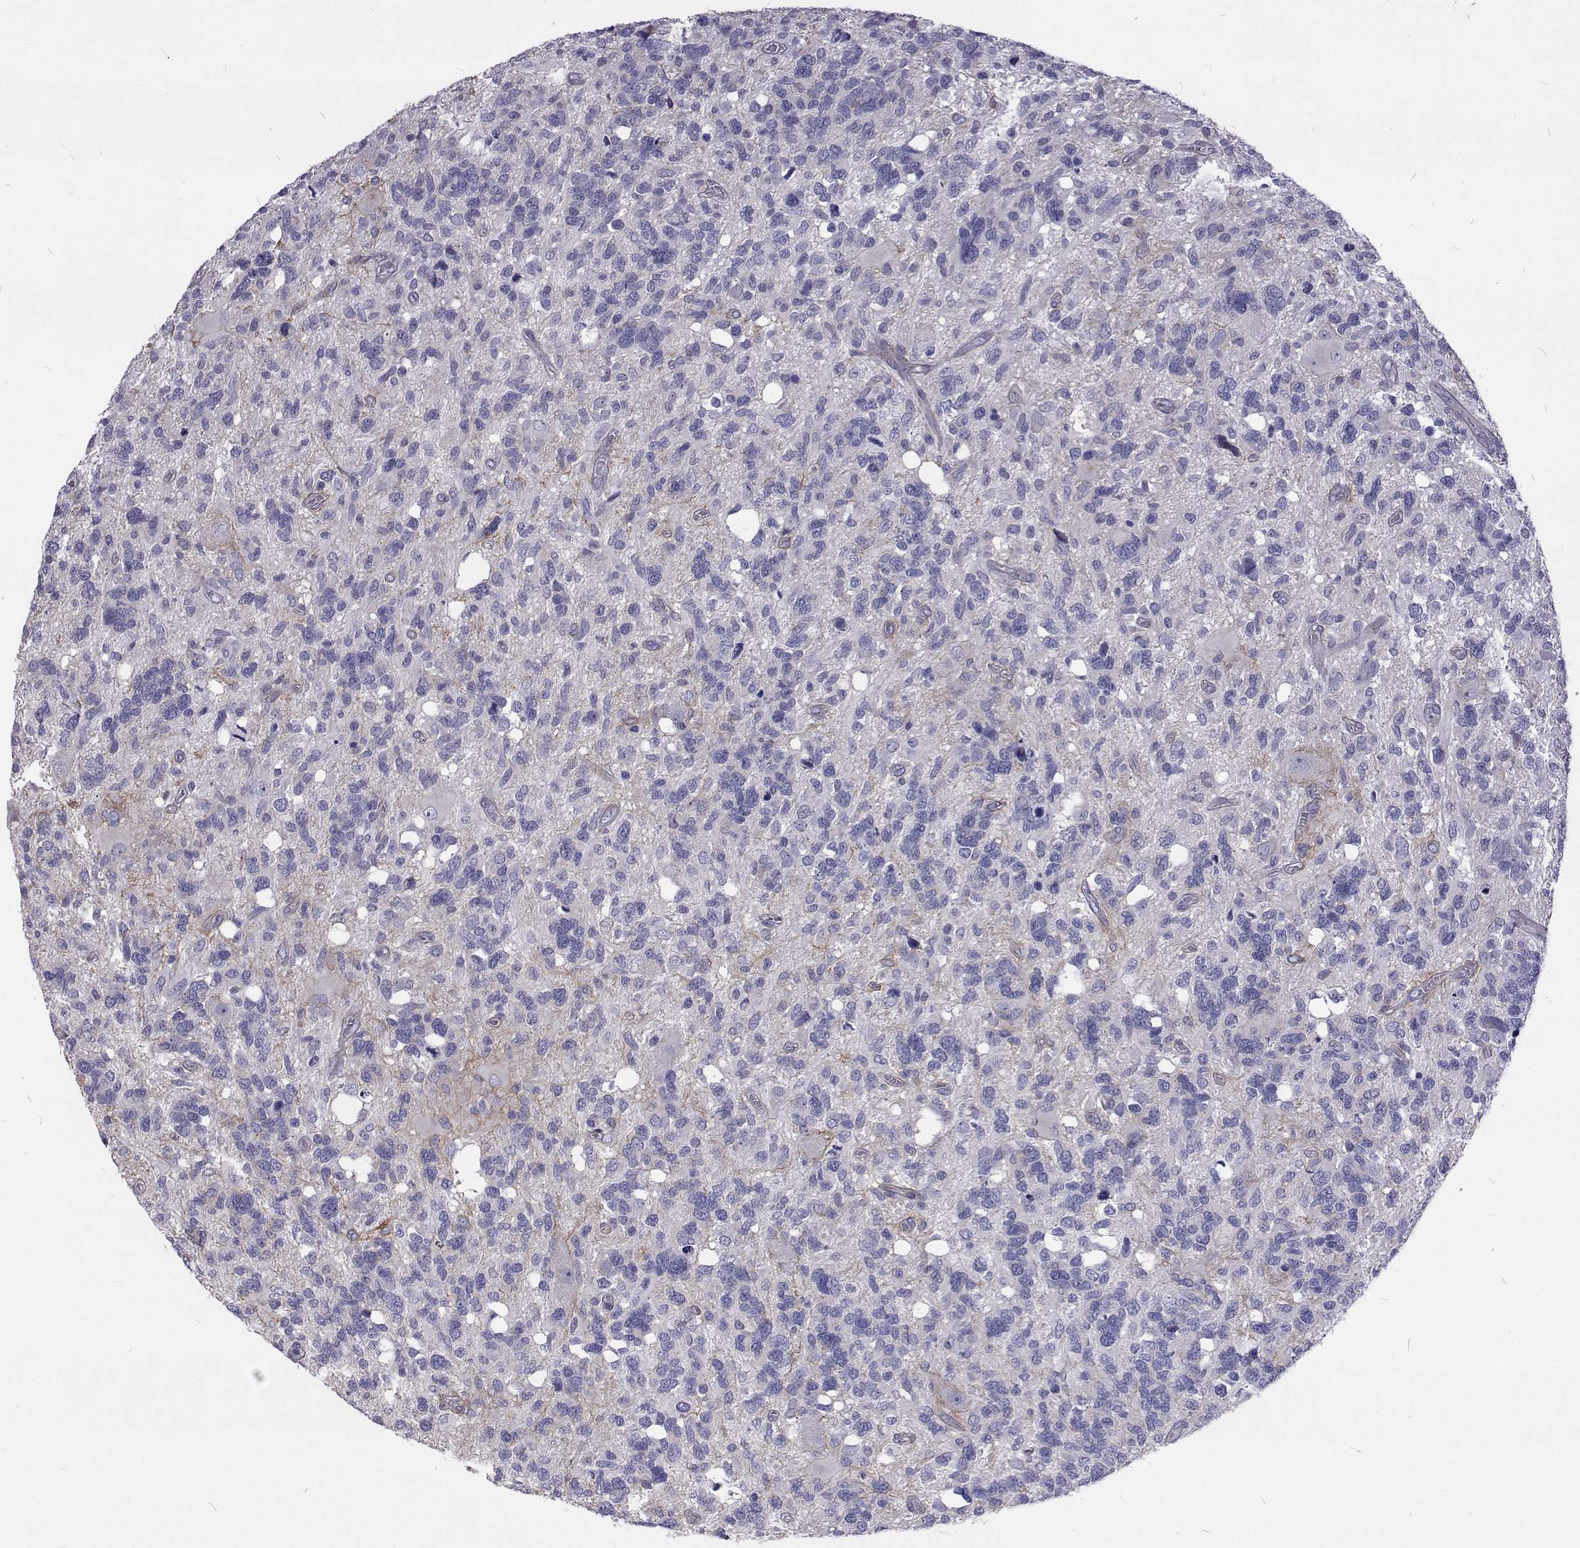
{"staining": {"intensity": "negative", "quantity": "none", "location": "none"}, "tissue": "glioma", "cell_type": "Tumor cells", "image_type": "cancer", "snomed": [{"axis": "morphology", "description": "Glioma, malignant, High grade"}, {"axis": "topography", "description": "Brain"}], "caption": "Human high-grade glioma (malignant) stained for a protein using immunohistochemistry exhibits no expression in tumor cells.", "gene": "NPR3", "patient": {"sex": "male", "age": 49}}